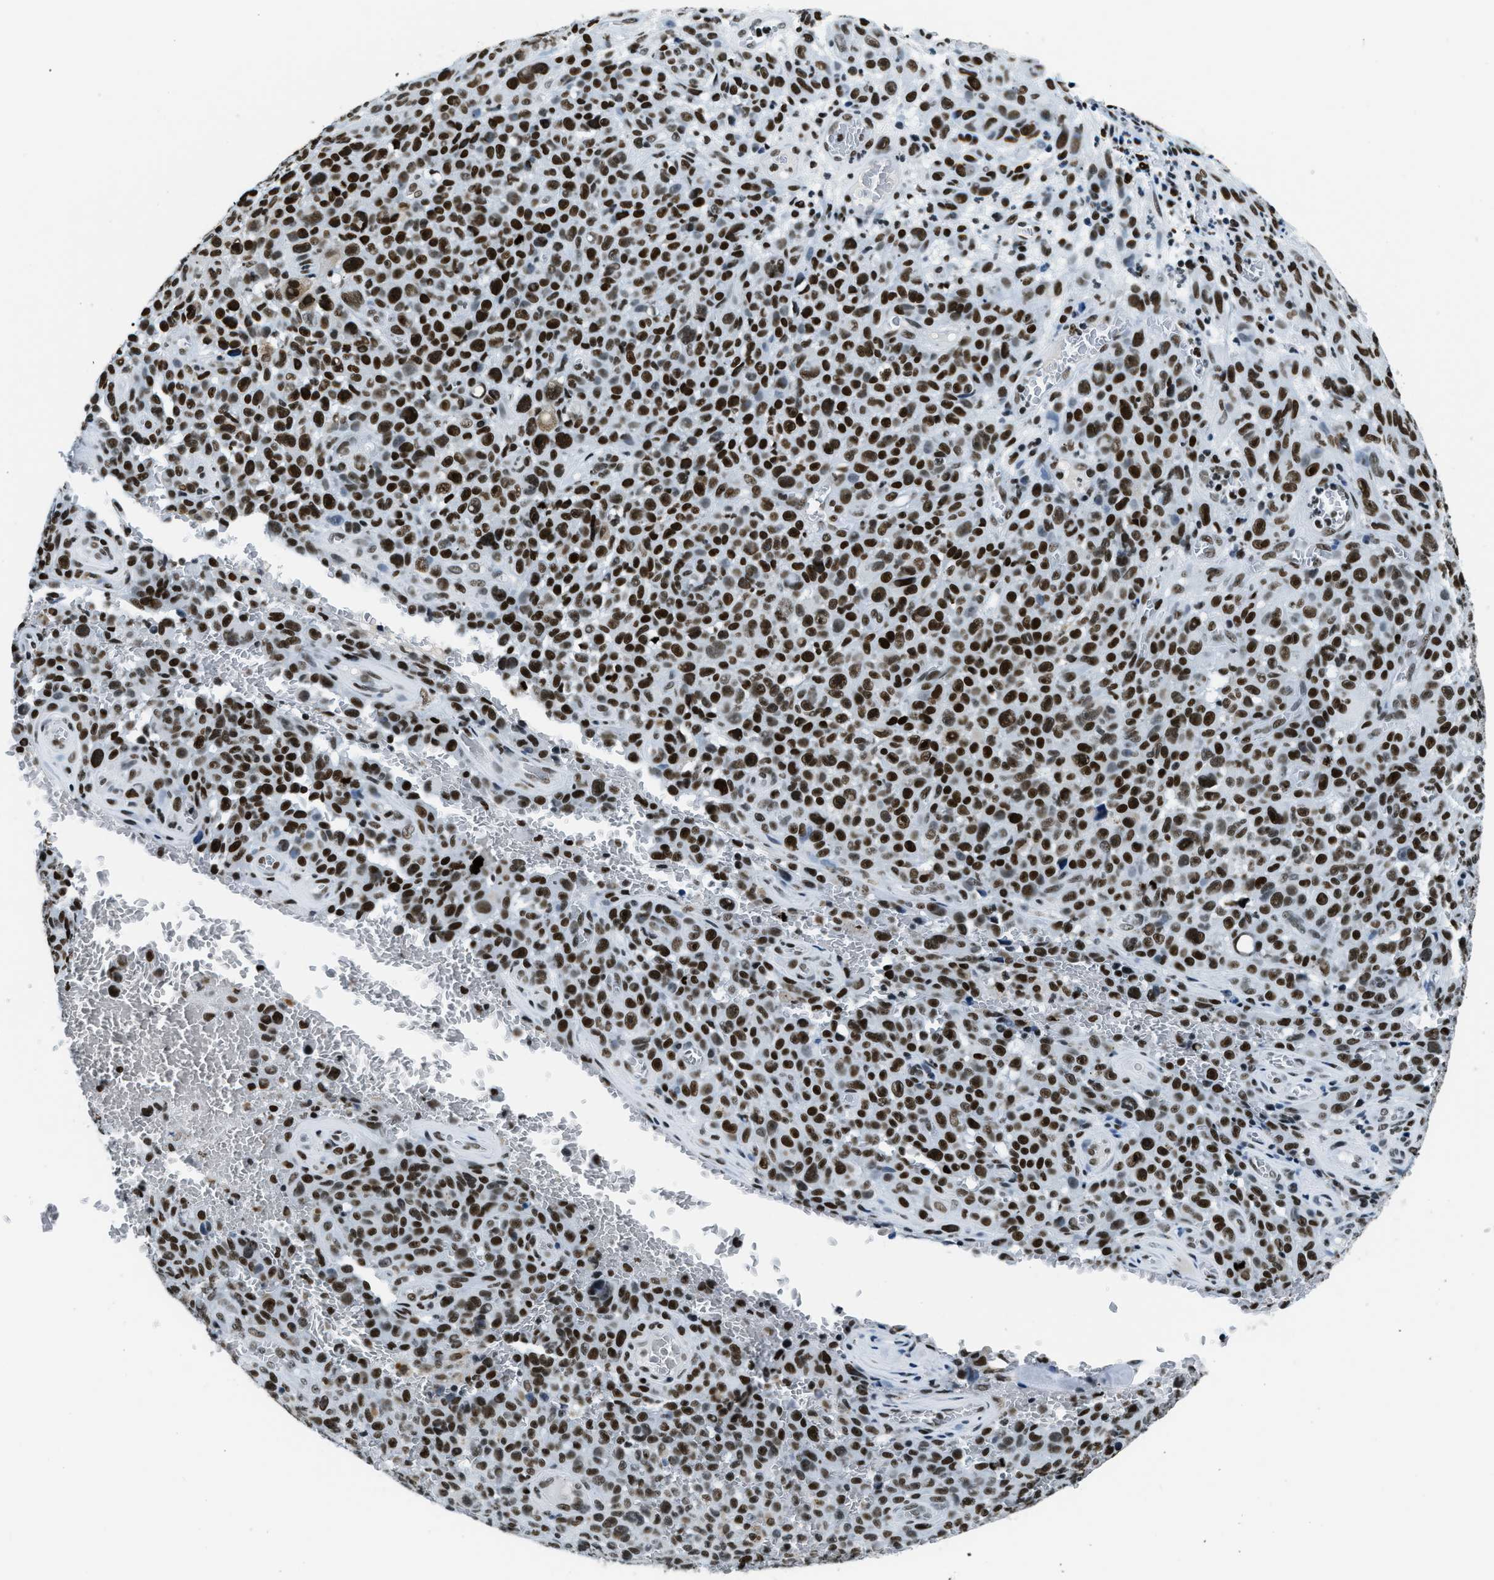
{"staining": {"intensity": "strong", "quantity": ">75%", "location": "nuclear"}, "tissue": "melanoma", "cell_type": "Tumor cells", "image_type": "cancer", "snomed": [{"axis": "morphology", "description": "Malignant melanoma, NOS"}, {"axis": "topography", "description": "Skin"}], "caption": "Protein analysis of malignant melanoma tissue displays strong nuclear staining in approximately >75% of tumor cells. (brown staining indicates protein expression, while blue staining denotes nuclei).", "gene": "TOP1", "patient": {"sex": "female", "age": 82}}